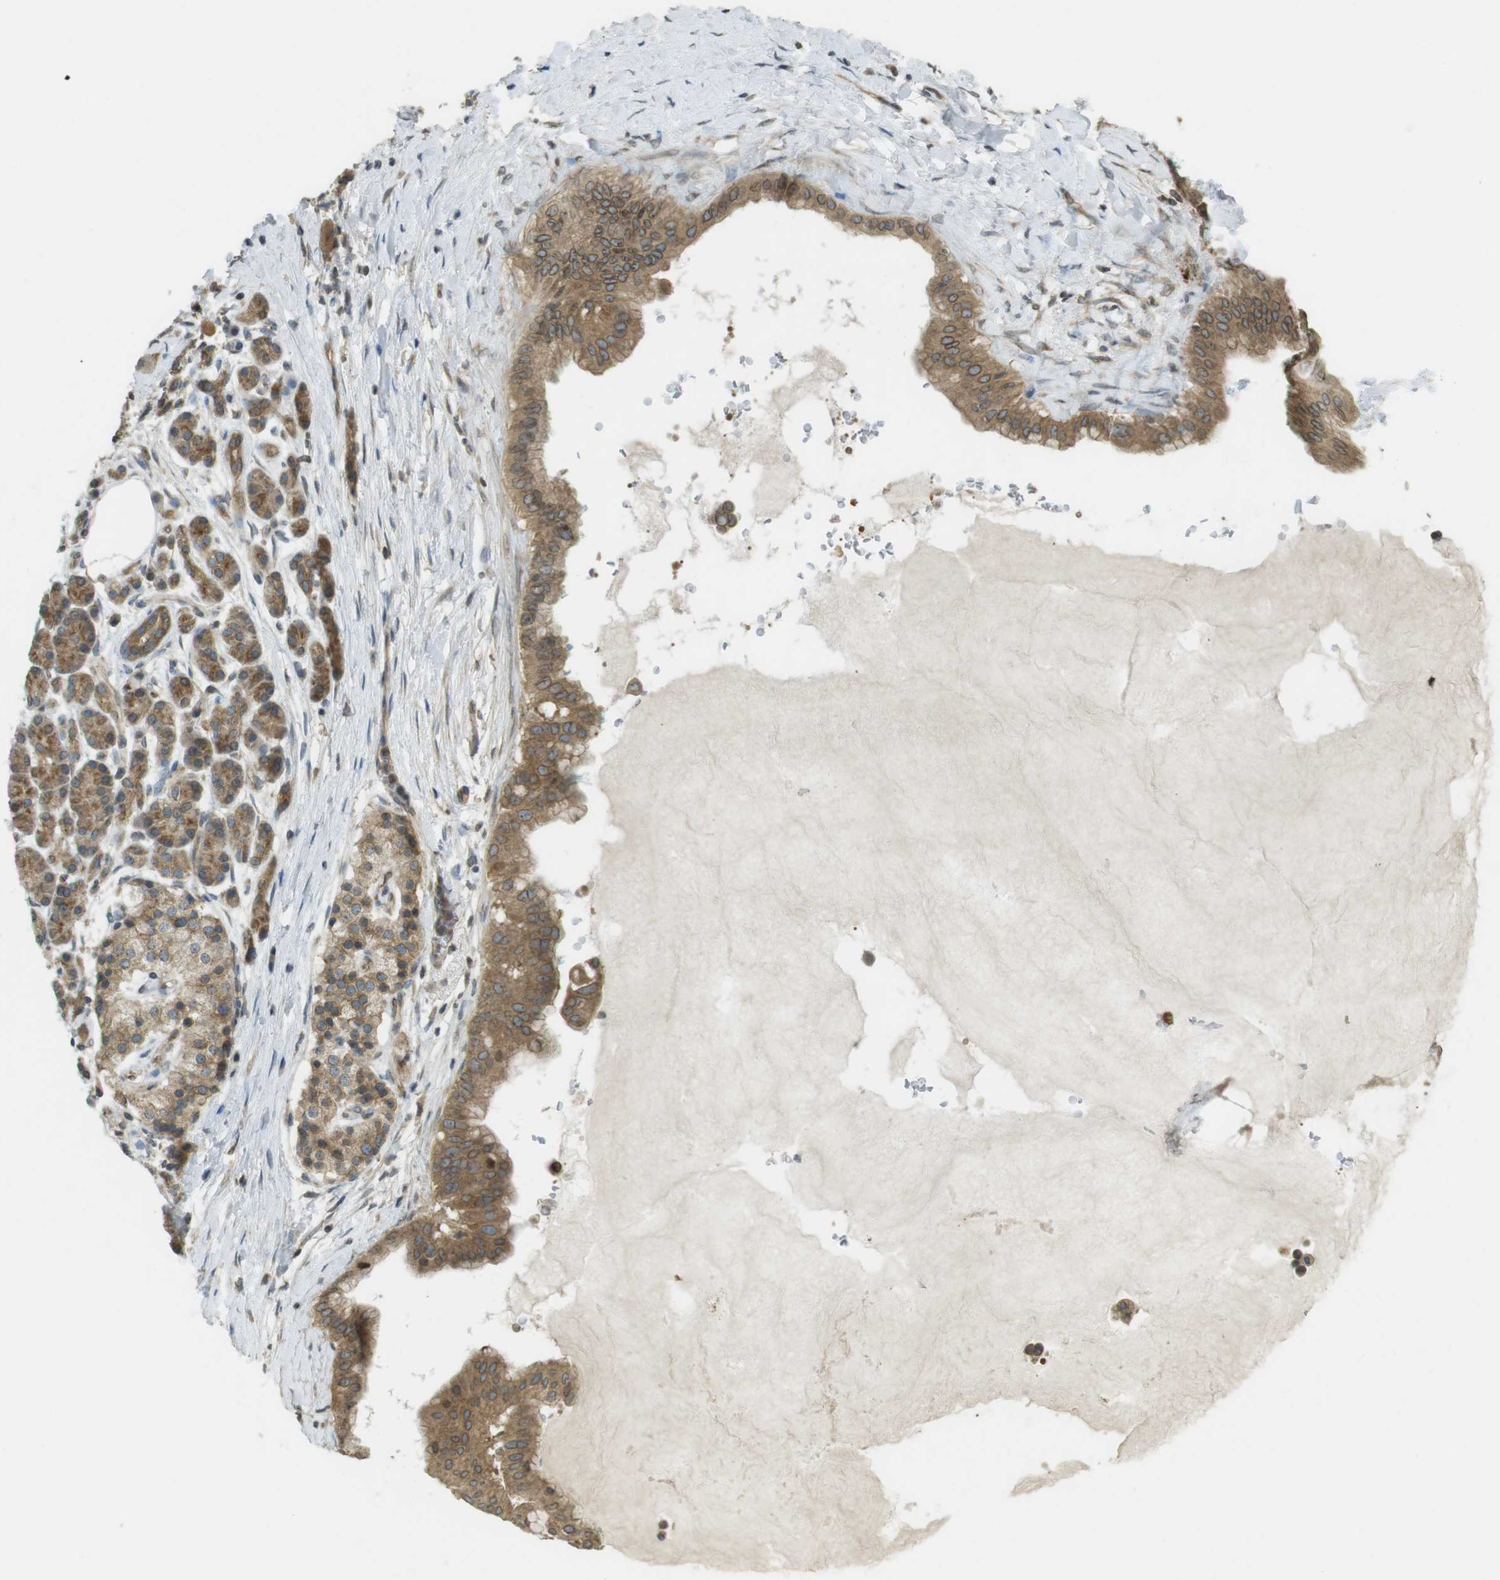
{"staining": {"intensity": "moderate", "quantity": ">75%", "location": "cytoplasmic/membranous"}, "tissue": "pancreatic cancer", "cell_type": "Tumor cells", "image_type": "cancer", "snomed": [{"axis": "morphology", "description": "Adenocarcinoma, NOS"}, {"axis": "topography", "description": "Pancreas"}], "caption": "About >75% of tumor cells in pancreatic cancer reveal moderate cytoplasmic/membranous protein staining as visualized by brown immunohistochemical staining.", "gene": "KIF5B", "patient": {"sex": "male", "age": 55}}